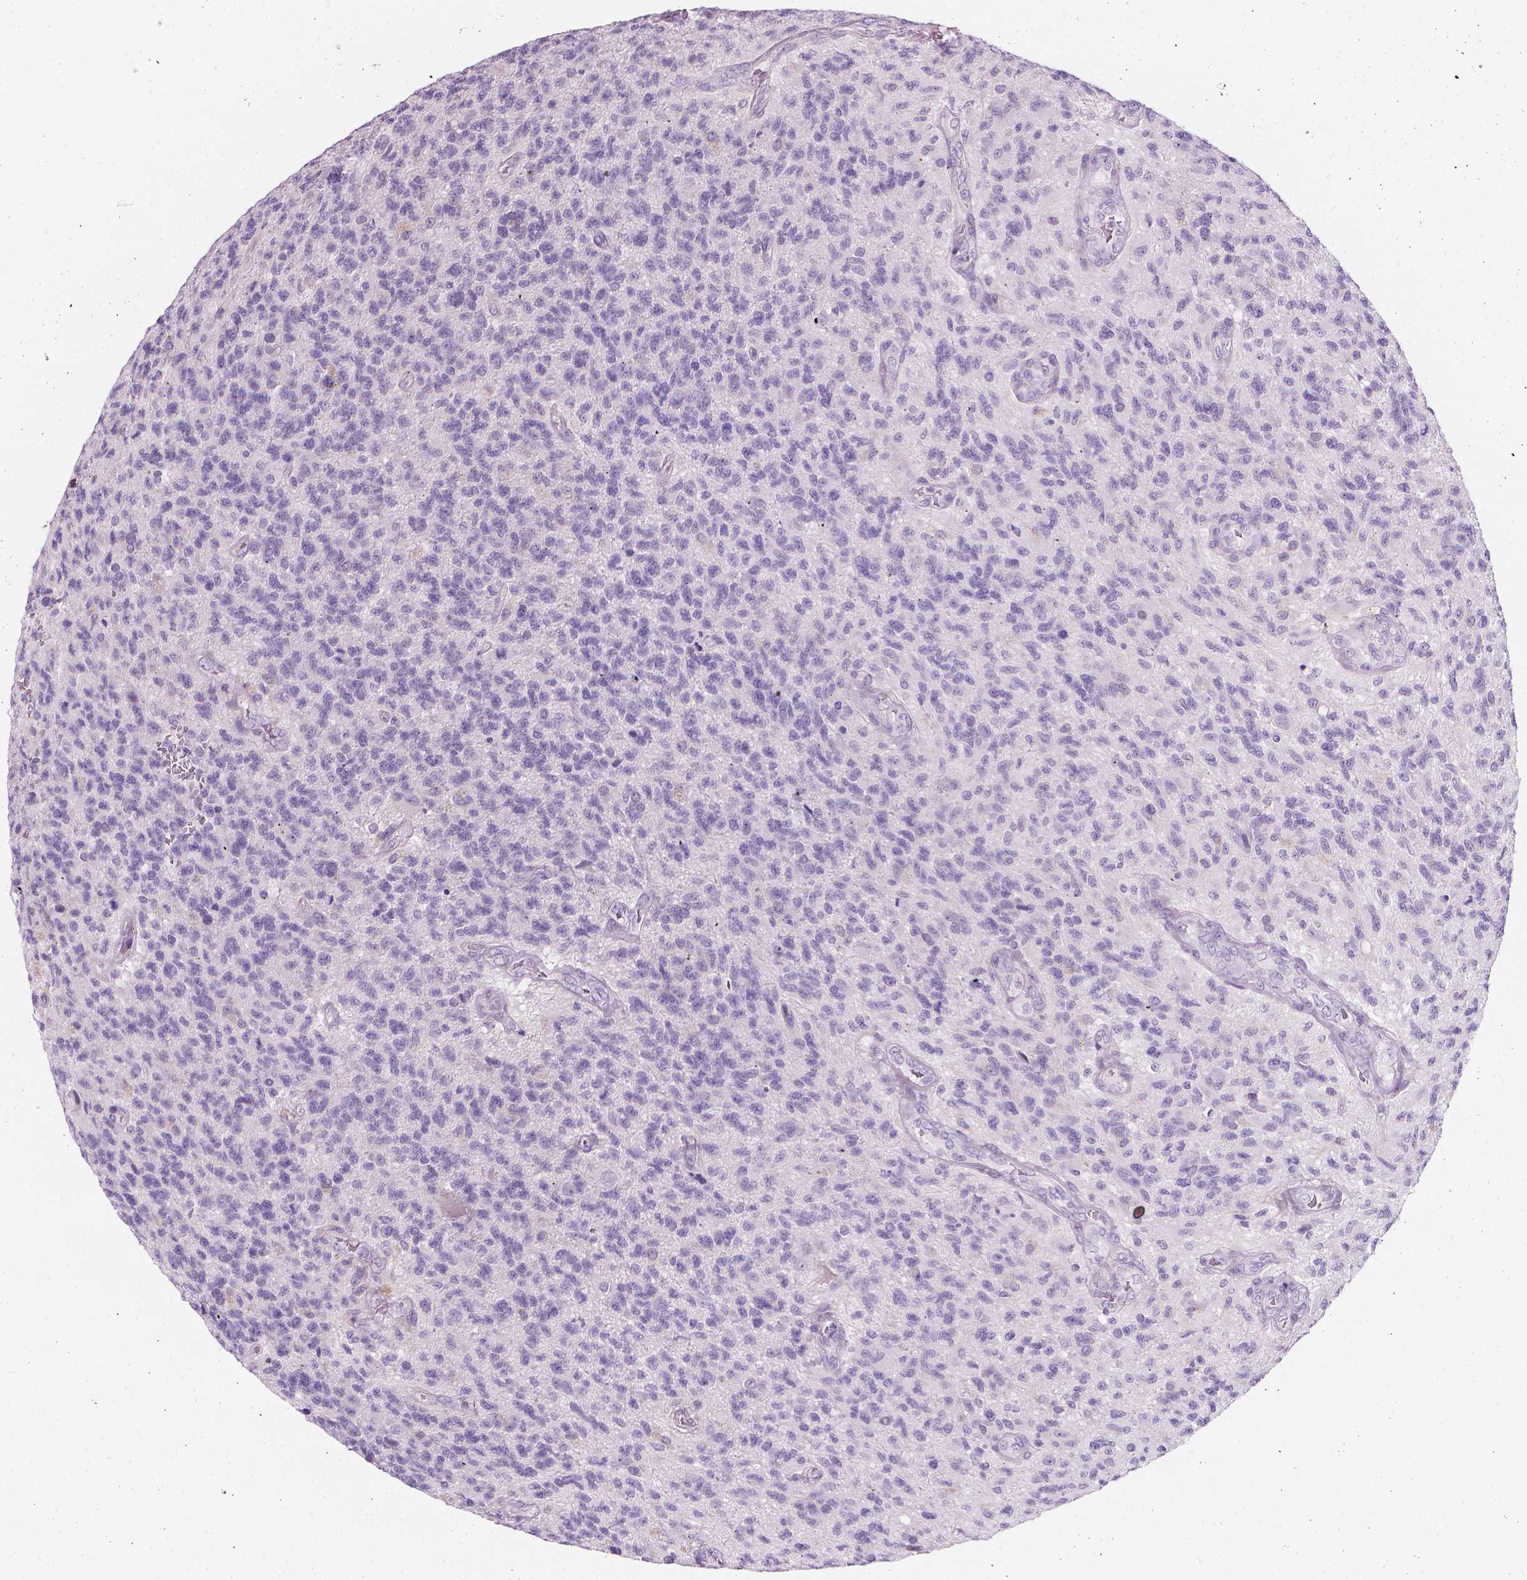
{"staining": {"intensity": "negative", "quantity": "none", "location": "none"}, "tissue": "glioma", "cell_type": "Tumor cells", "image_type": "cancer", "snomed": [{"axis": "morphology", "description": "Glioma, malignant, High grade"}, {"axis": "topography", "description": "Brain"}], "caption": "Glioma stained for a protein using immunohistochemistry (IHC) demonstrates no expression tumor cells.", "gene": "DCAF8L1", "patient": {"sex": "male", "age": 56}}